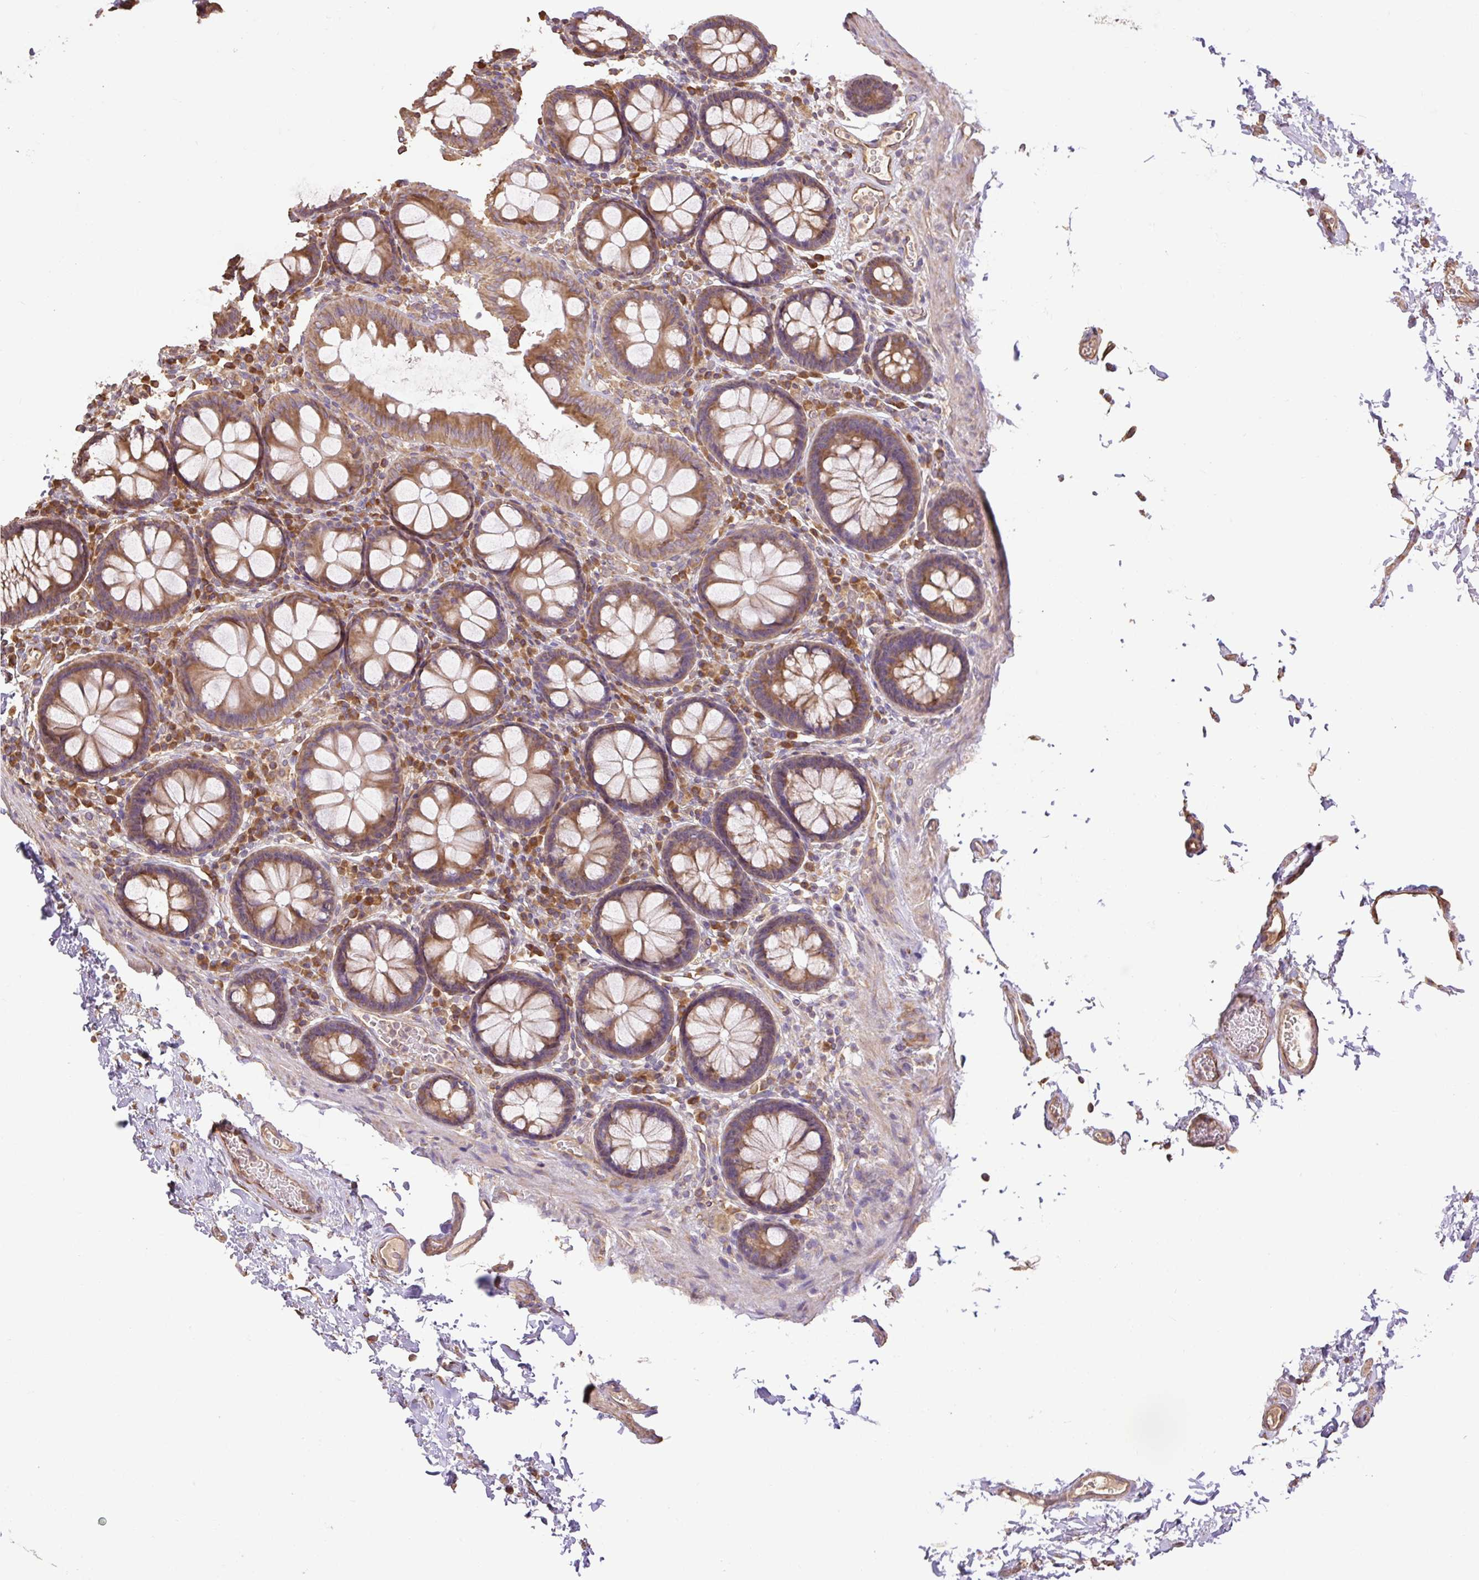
{"staining": {"intensity": "moderate", "quantity": ">75%", "location": "cytoplasmic/membranous"}, "tissue": "colon", "cell_type": "Endothelial cells", "image_type": "normal", "snomed": [{"axis": "morphology", "description": "Normal tissue, NOS"}, {"axis": "topography", "description": "Colon"}, {"axis": "topography", "description": "Peripheral nerve tissue"}], "caption": "DAB immunohistochemical staining of normal colon reveals moderate cytoplasmic/membranous protein positivity in approximately >75% of endothelial cells.", "gene": "DESI1", "patient": {"sex": "male", "age": 84}}